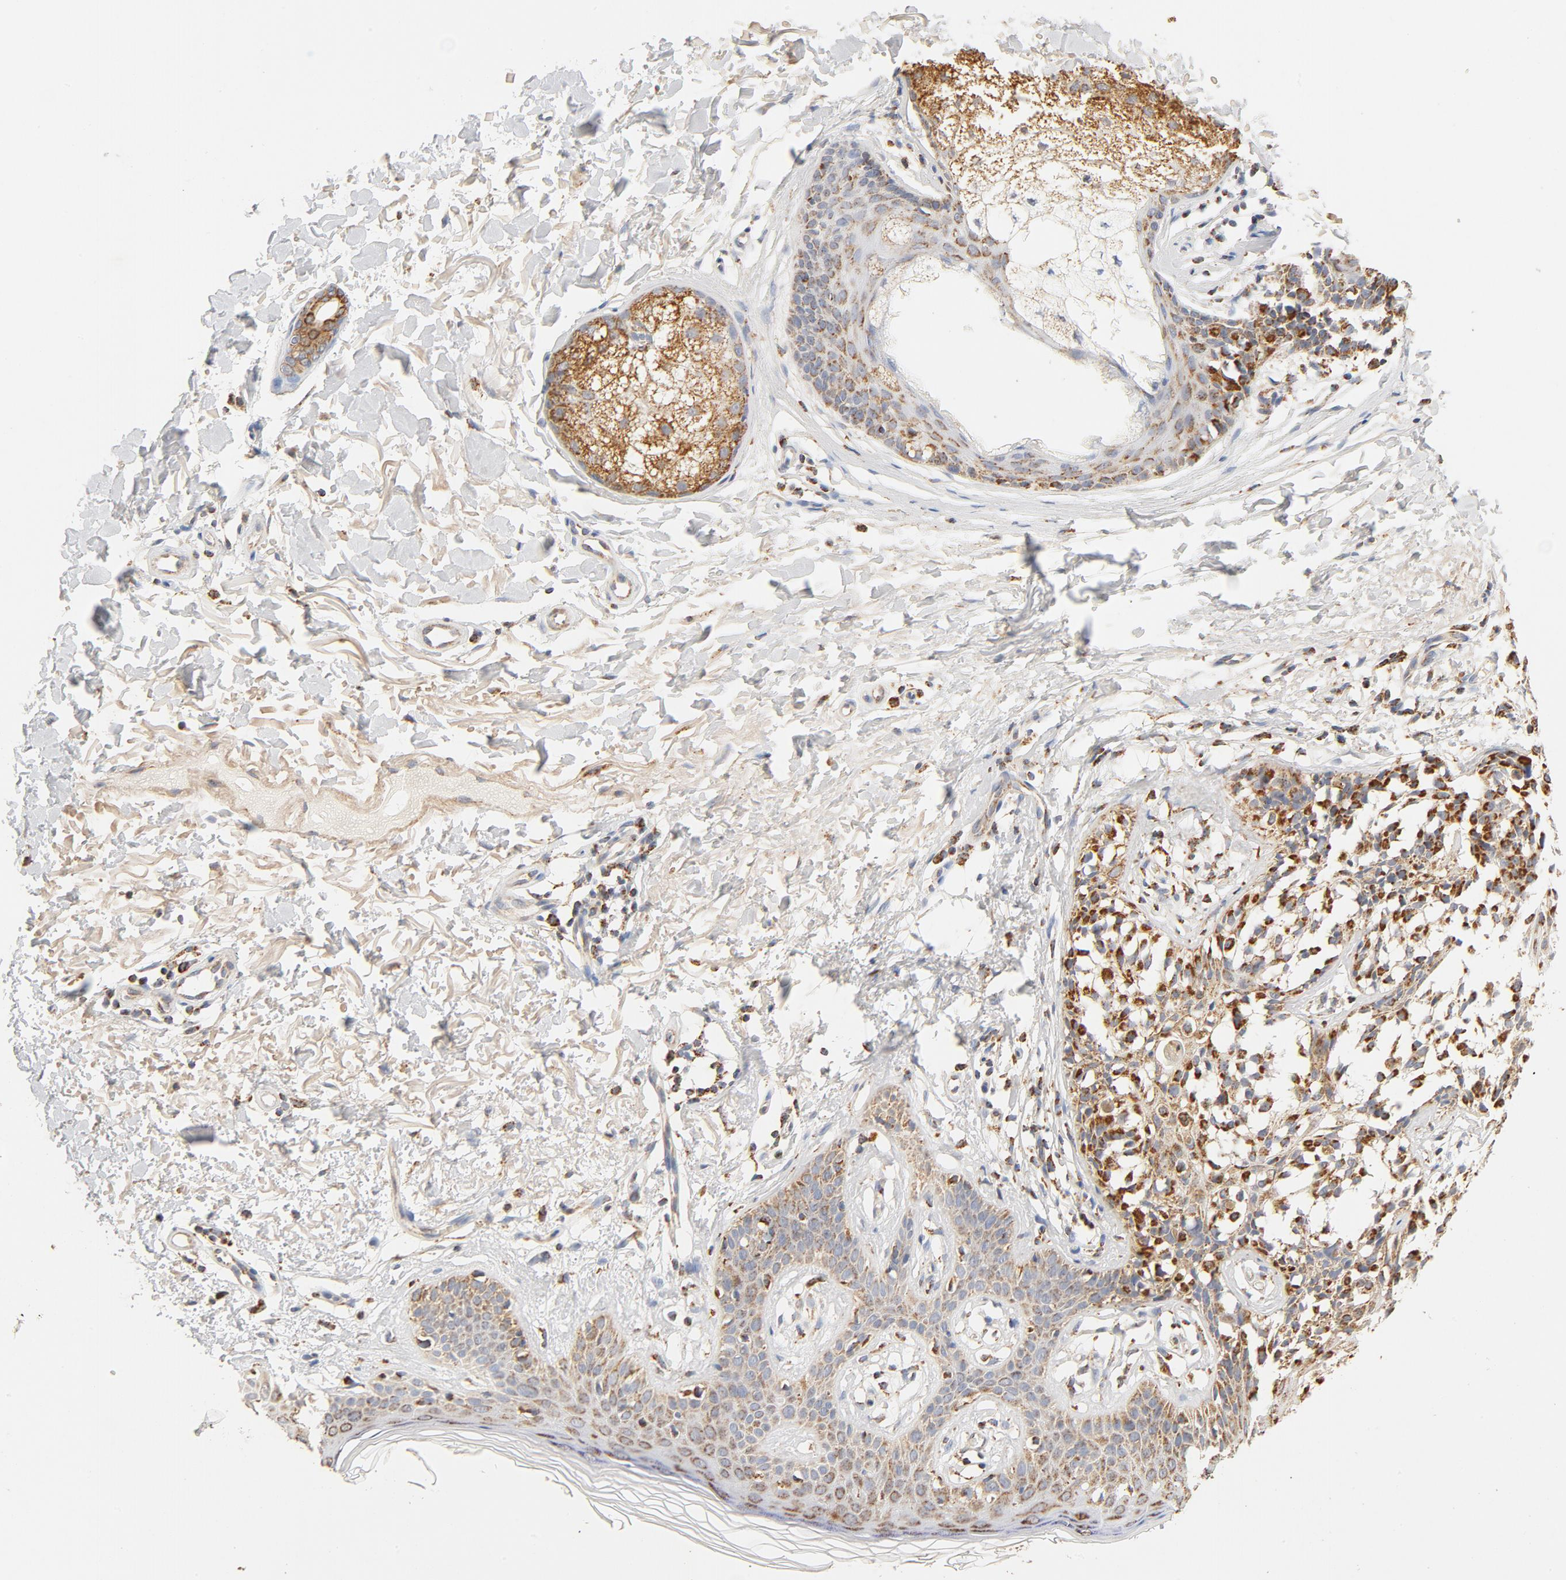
{"staining": {"intensity": "moderate", "quantity": ">75%", "location": "cytoplasmic/membranous"}, "tissue": "melanoma", "cell_type": "Tumor cells", "image_type": "cancer", "snomed": [{"axis": "morphology", "description": "Malignant melanoma, NOS"}, {"axis": "topography", "description": "Skin"}], "caption": "A medium amount of moderate cytoplasmic/membranous staining is present in approximately >75% of tumor cells in malignant melanoma tissue. (Brightfield microscopy of DAB IHC at high magnification).", "gene": "COX4I1", "patient": {"sex": "male", "age": 76}}